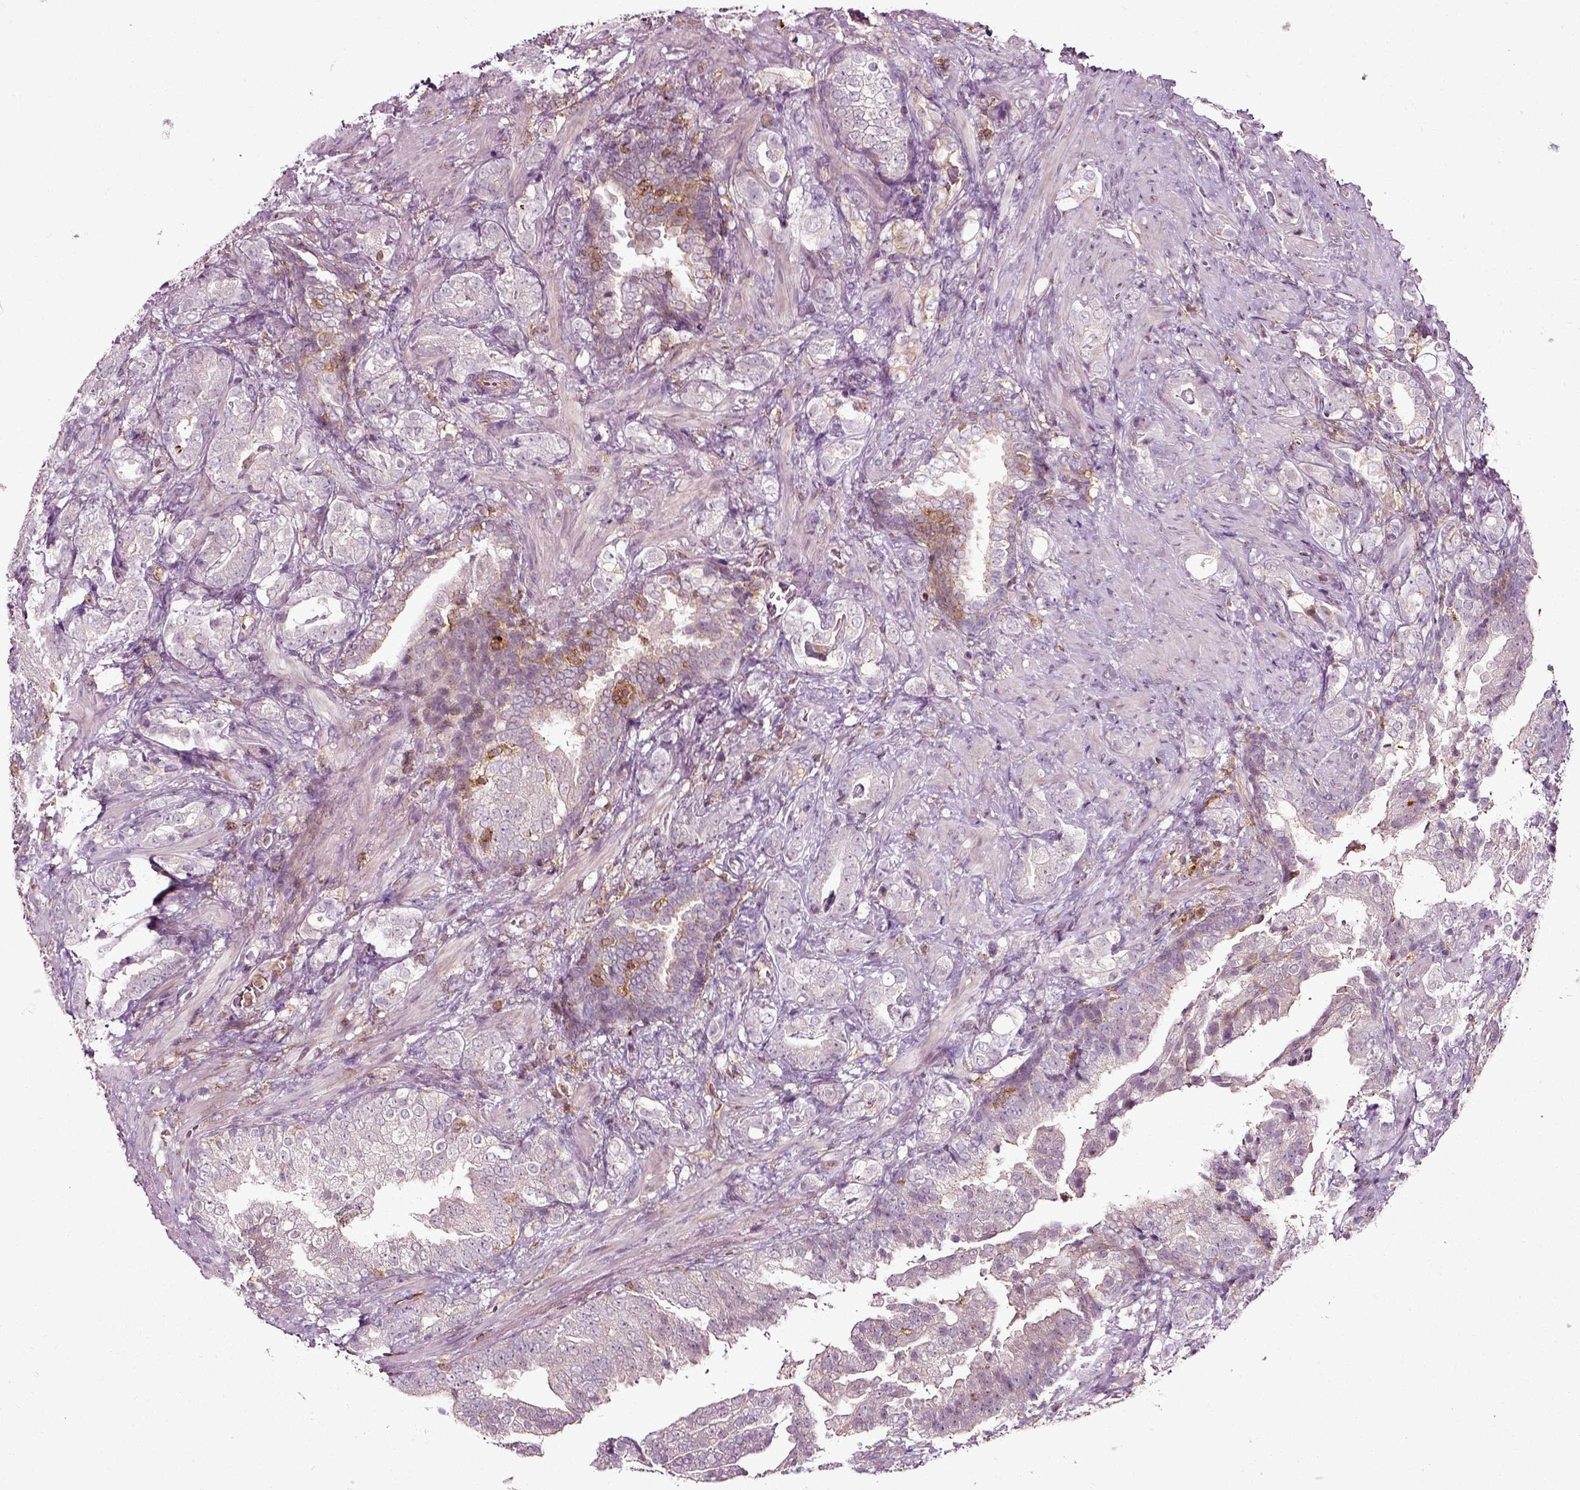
{"staining": {"intensity": "negative", "quantity": "none", "location": "none"}, "tissue": "prostate cancer", "cell_type": "Tumor cells", "image_type": "cancer", "snomed": [{"axis": "morphology", "description": "Adenocarcinoma, NOS"}, {"axis": "topography", "description": "Prostate"}], "caption": "Immunohistochemical staining of human prostate cancer exhibits no significant expression in tumor cells.", "gene": "RHOF", "patient": {"sex": "male", "age": 57}}